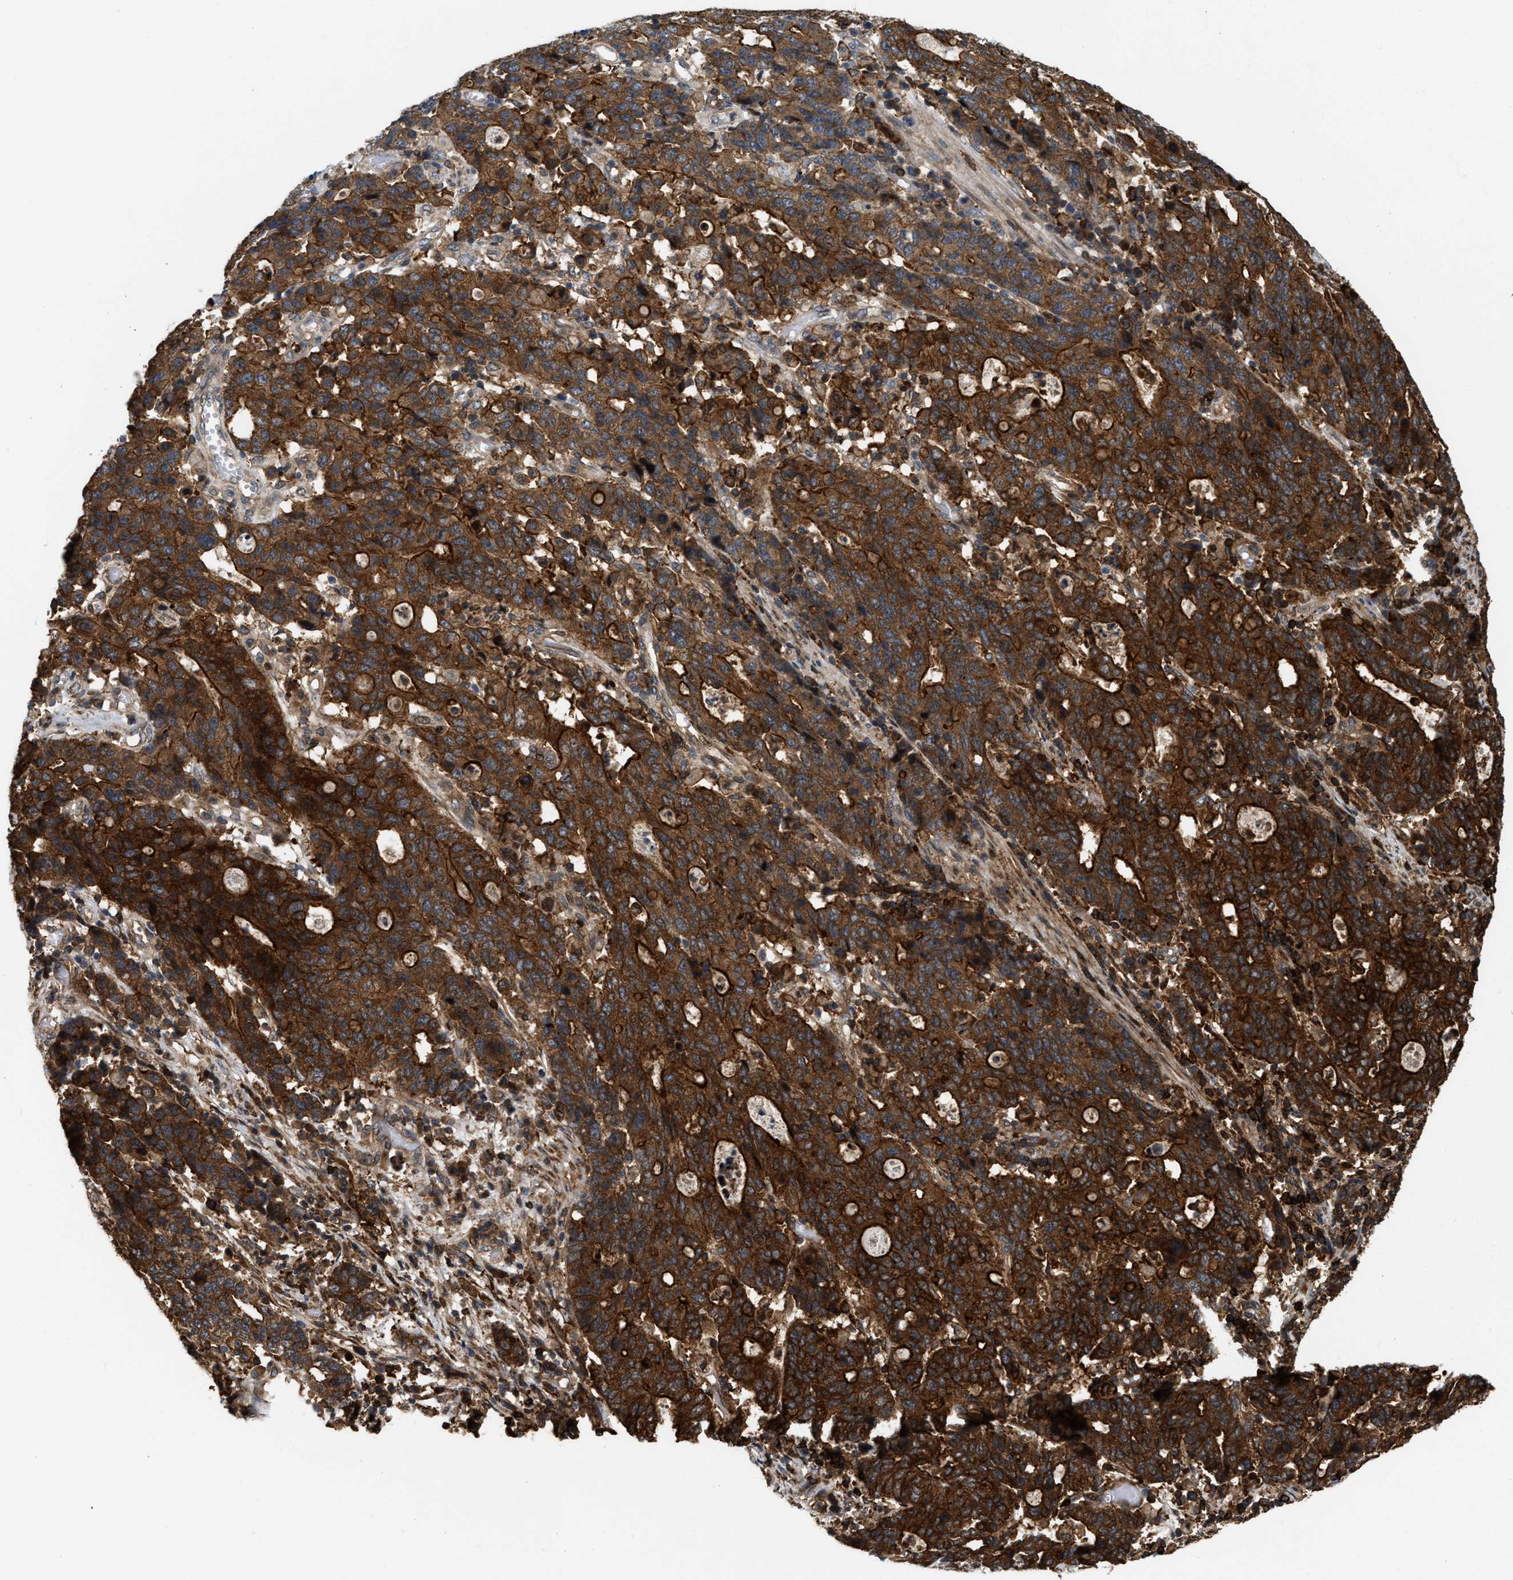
{"staining": {"intensity": "strong", "quantity": ">75%", "location": "cytoplasmic/membranous"}, "tissue": "stomach cancer", "cell_type": "Tumor cells", "image_type": "cancer", "snomed": [{"axis": "morphology", "description": "Adenocarcinoma, NOS"}, {"axis": "topography", "description": "Stomach, upper"}], "caption": "A photomicrograph of stomach cancer (adenocarcinoma) stained for a protein exhibits strong cytoplasmic/membranous brown staining in tumor cells.", "gene": "IQCE", "patient": {"sex": "male", "age": 69}}